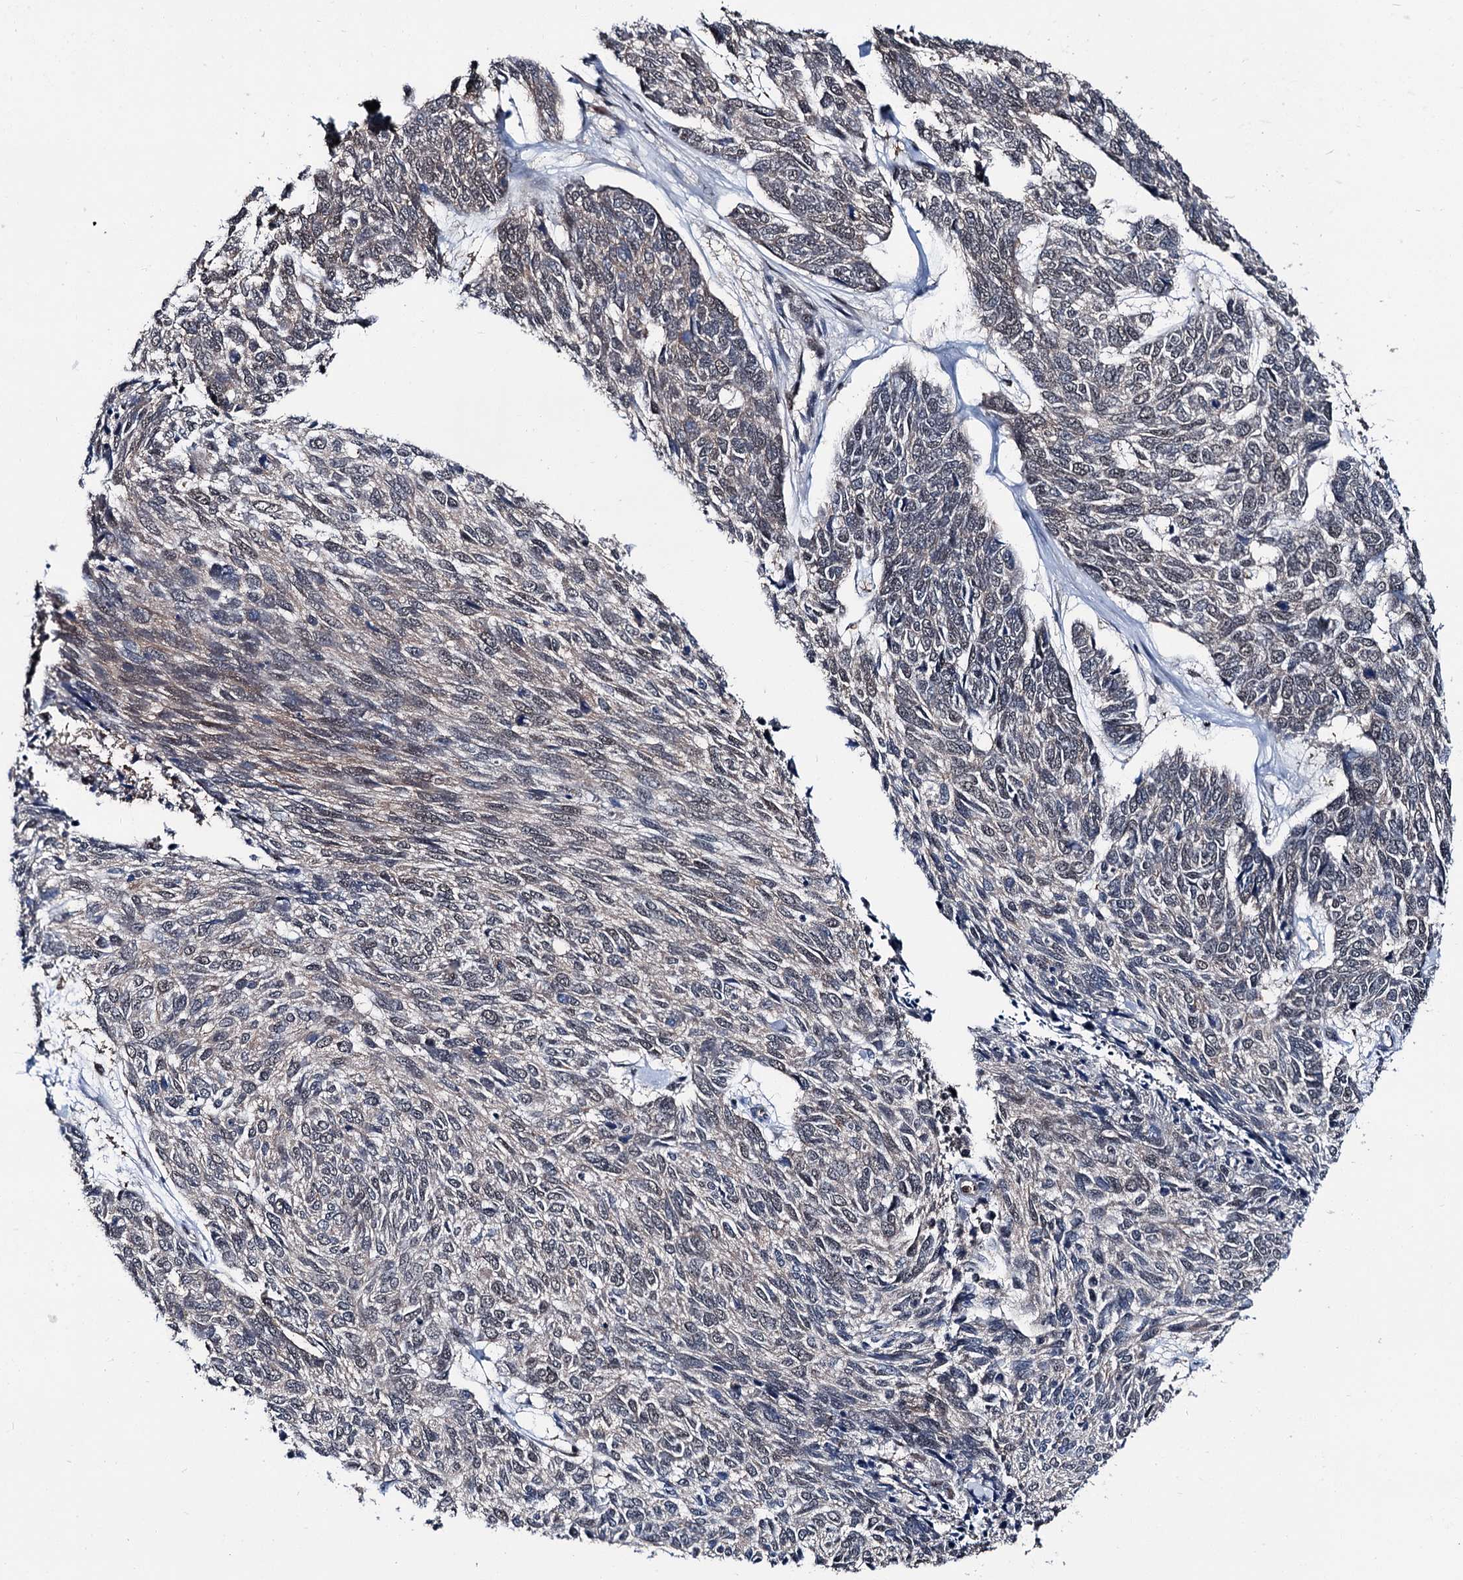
{"staining": {"intensity": "weak", "quantity": "<25%", "location": "nuclear"}, "tissue": "skin cancer", "cell_type": "Tumor cells", "image_type": "cancer", "snomed": [{"axis": "morphology", "description": "Basal cell carcinoma"}, {"axis": "topography", "description": "Skin"}], "caption": "The histopathology image demonstrates no staining of tumor cells in skin basal cell carcinoma.", "gene": "PSMD13", "patient": {"sex": "female", "age": 65}}